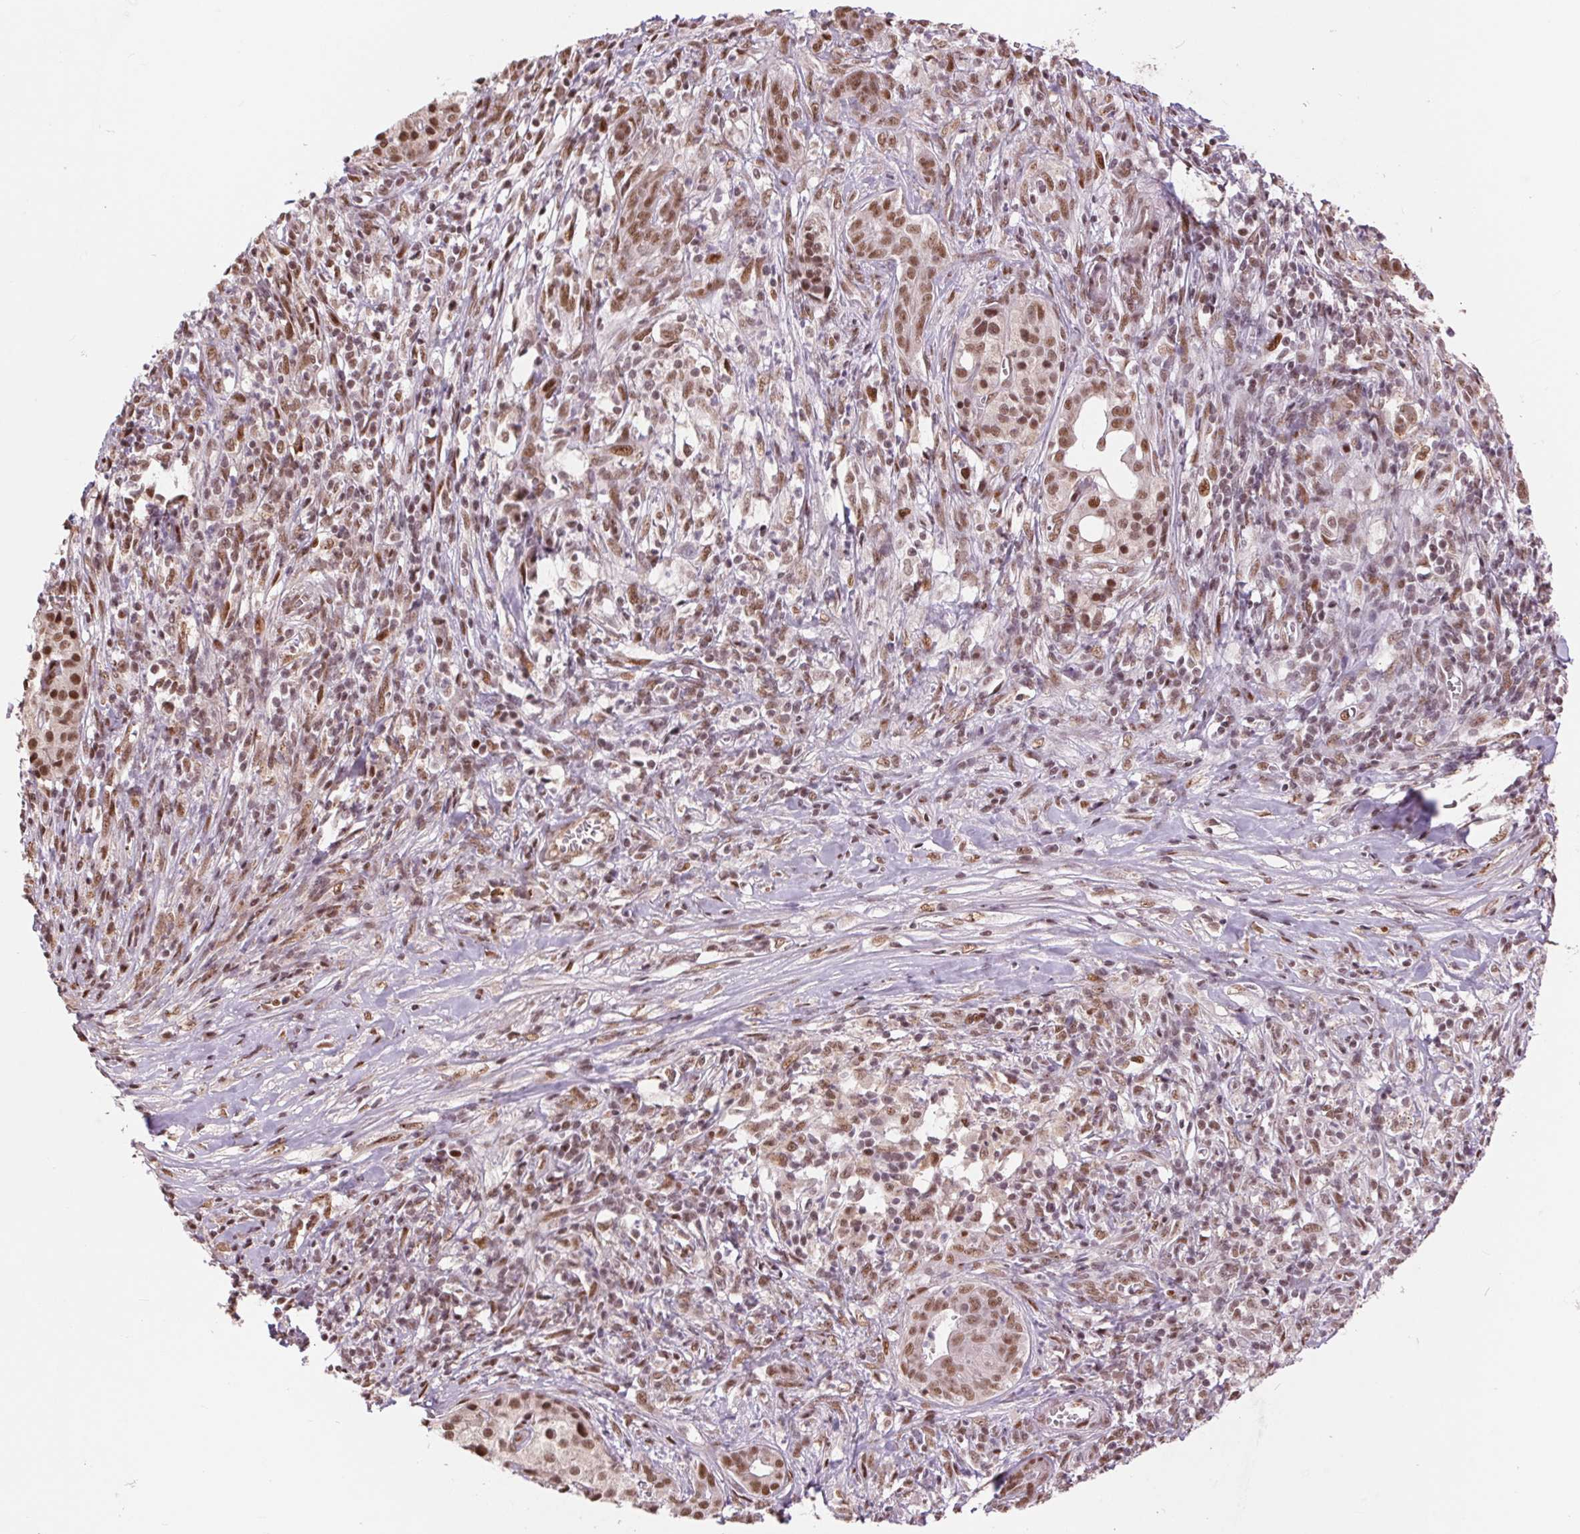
{"staining": {"intensity": "moderate", "quantity": ">75%", "location": "nuclear"}, "tissue": "pancreatic cancer", "cell_type": "Tumor cells", "image_type": "cancer", "snomed": [{"axis": "morphology", "description": "Adenocarcinoma, NOS"}, {"axis": "topography", "description": "Pancreas"}], "caption": "Immunohistochemical staining of pancreatic cancer (adenocarcinoma) demonstrates medium levels of moderate nuclear protein expression in about >75% of tumor cells.", "gene": "RAD23A", "patient": {"sex": "male", "age": 61}}